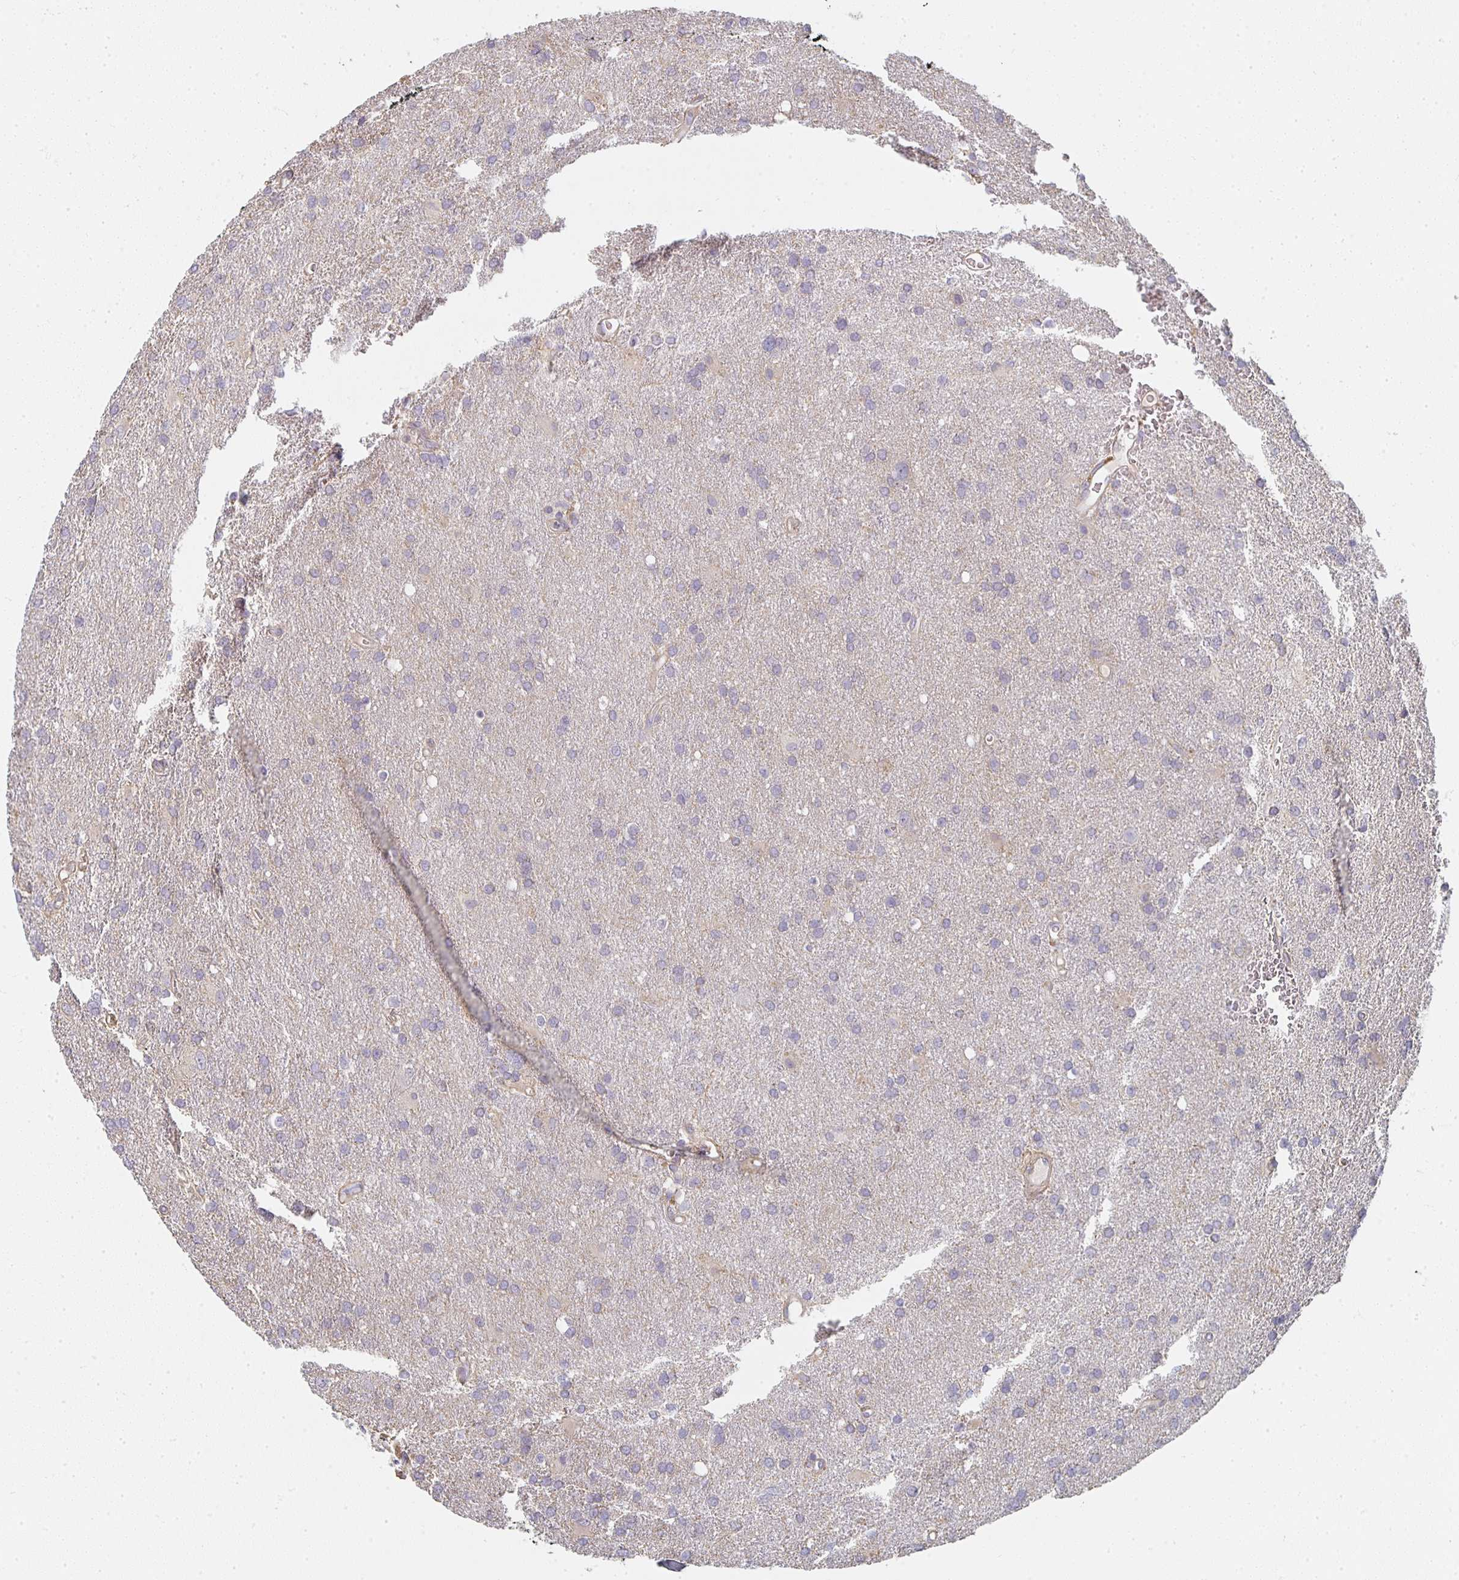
{"staining": {"intensity": "negative", "quantity": "none", "location": "none"}, "tissue": "glioma", "cell_type": "Tumor cells", "image_type": "cancer", "snomed": [{"axis": "morphology", "description": "Glioma, malignant, Low grade"}, {"axis": "topography", "description": "Brain"}], "caption": "An image of human low-grade glioma (malignant) is negative for staining in tumor cells.", "gene": "CTHRC1", "patient": {"sex": "male", "age": 66}}